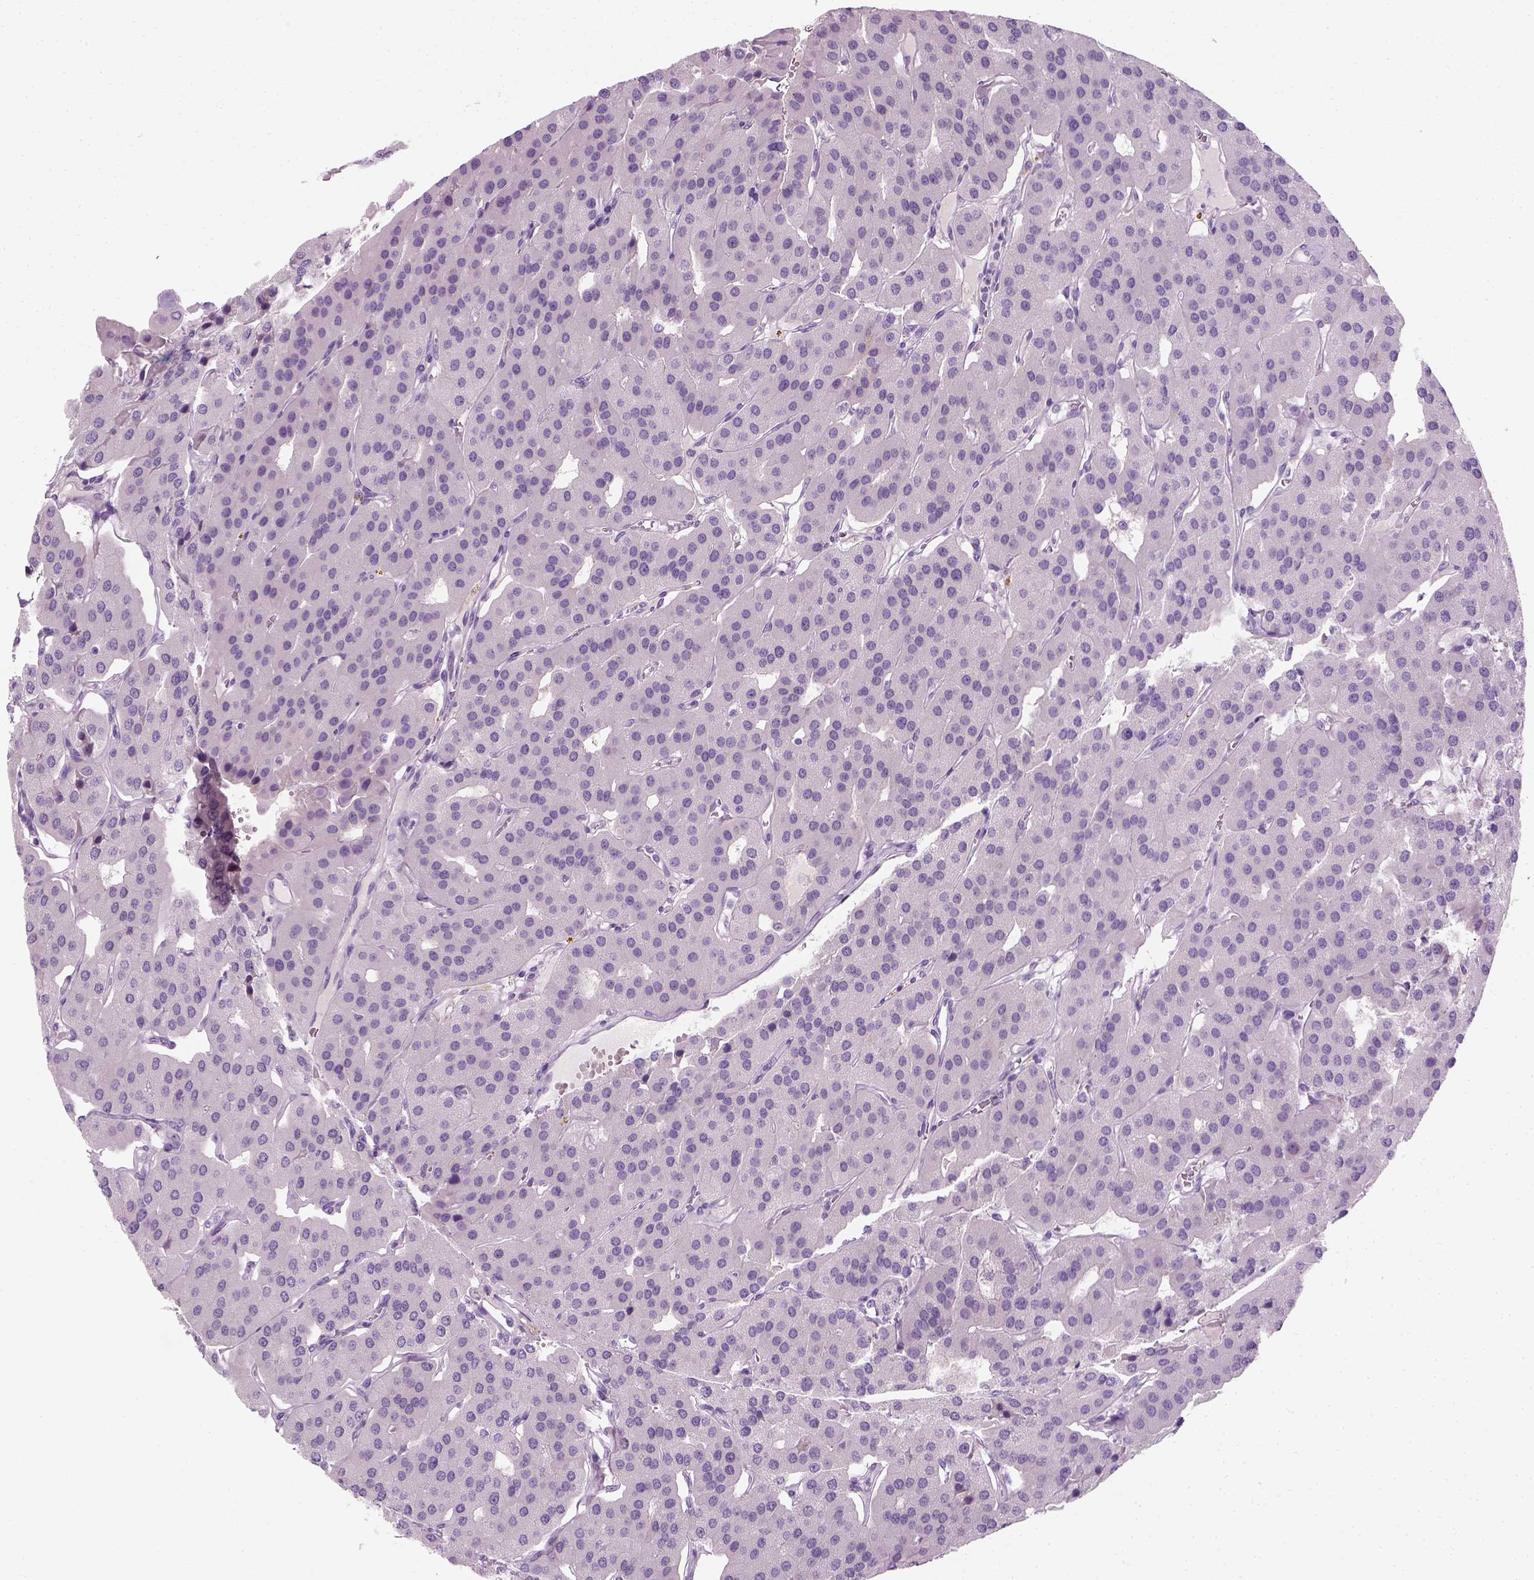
{"staining": {"intensity": "negative", "quantity": "none", "location": "none"}, "tissue": "parathyroid gland", "cell_type": "Glandular cells", "image_type": "normal", "snomed": [{"axis": "morphology", "description": "Normal tissue, NOS"}, {"axis": "morphology", "description": "Adenoma, NOS"}, {"axis": "topography", "description": "Parathyroid gland"}], "caption": "This is an immunohistochemistry (IHC) image of normal parathyroid gland. There is no positivity in glandular cells.", "gene": "TH", "patient": {"sex": "female", "age": 86}}